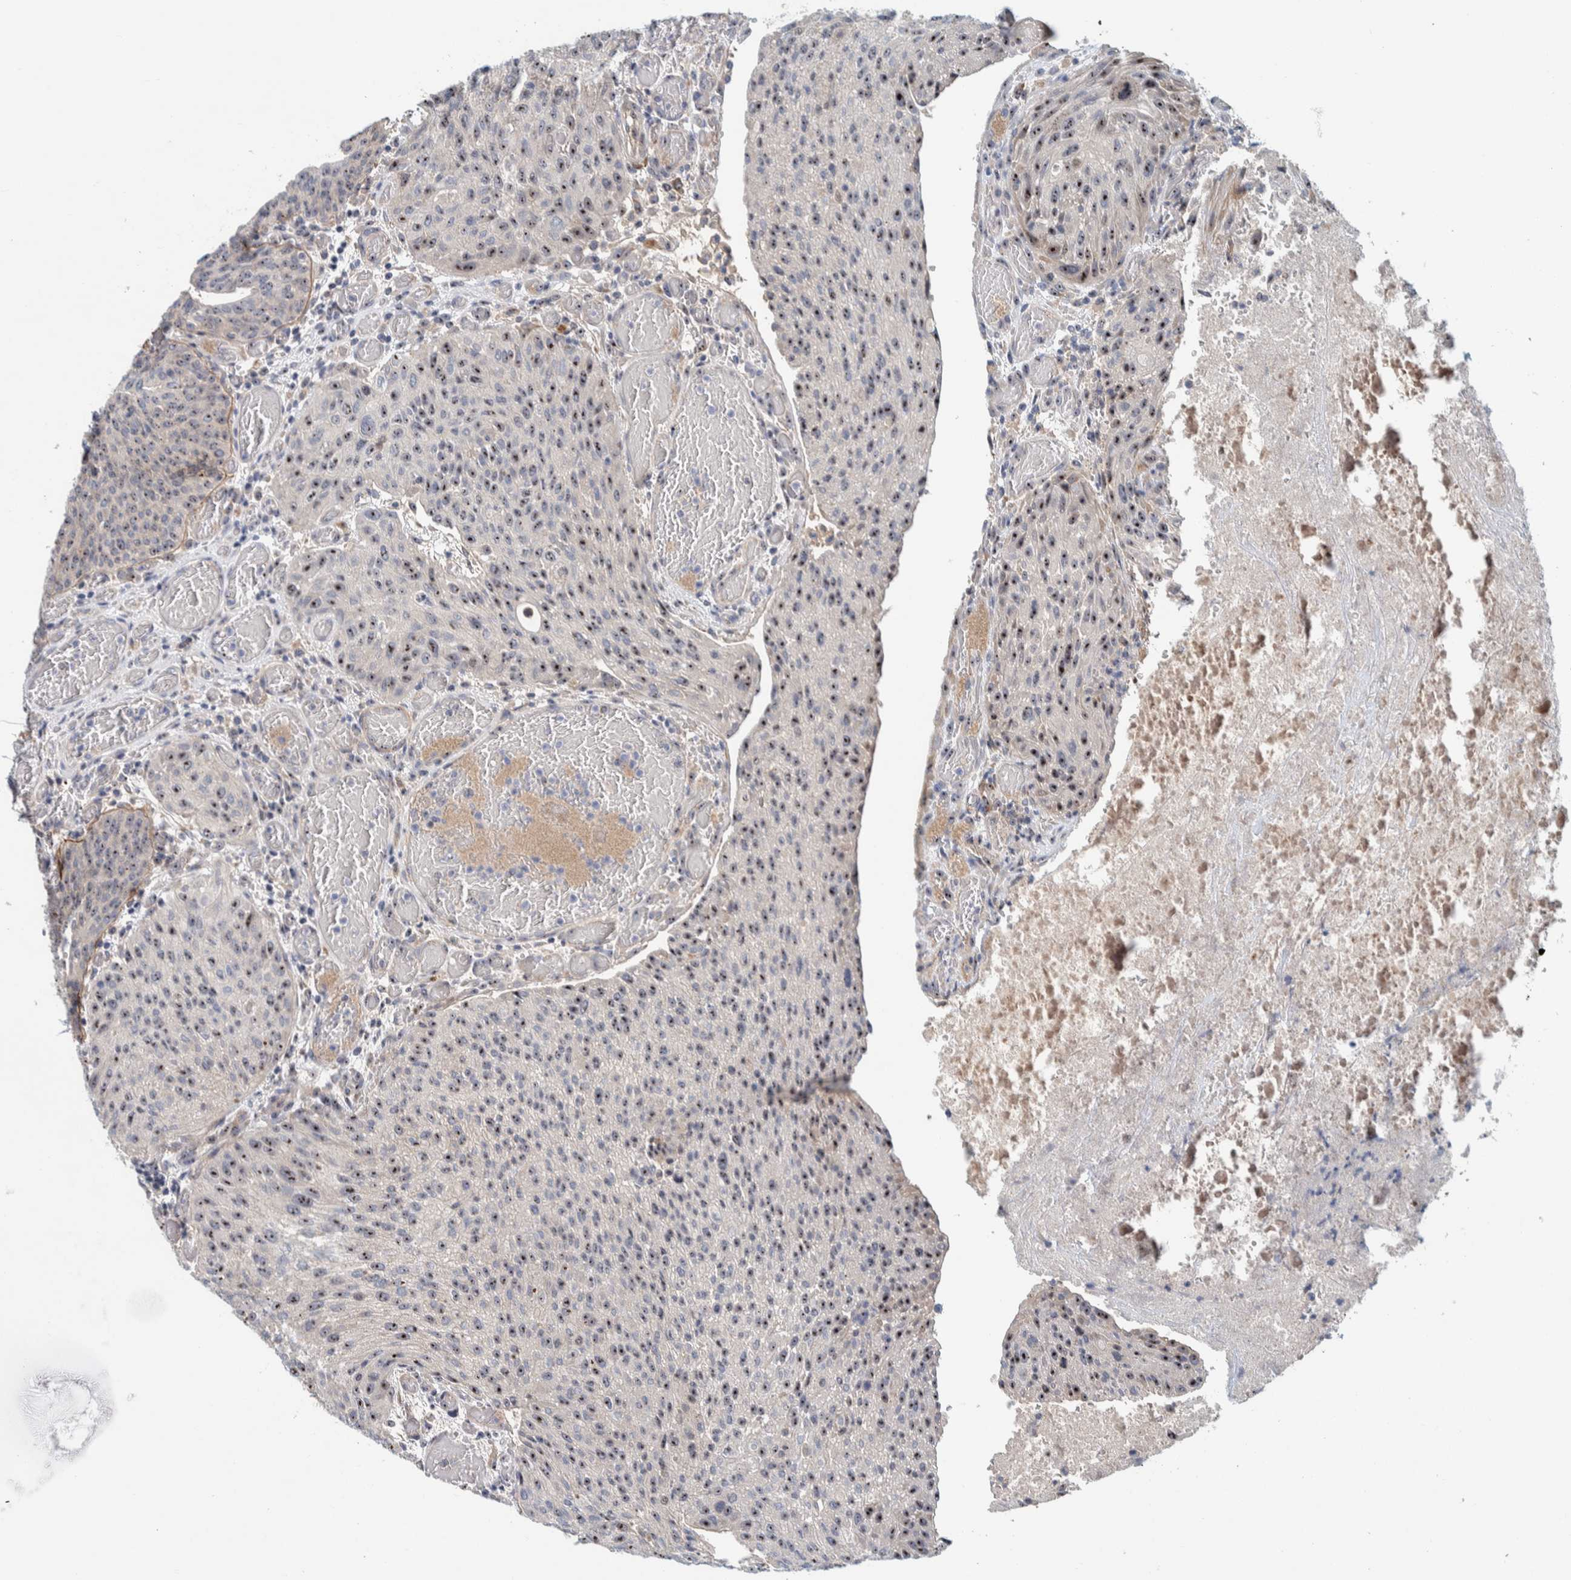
{"staining": {"intensity": "moderate", "quantity": ">75%", "location": "nuclear"}, "tissue": "urothelial cancer", "cell_type": "Tumor cells", "image_type": "cancer", "snomed": [{"axis": "morphology", "description": "Urothelial carcinoma, Low grade"}, {"axis": "morphology", "description": "Urothelial carcinoma, High grade"}, {"axis": "topography", "description": "Urinary bladder"}], "caption": "An image showing moderate nuclear staining in approximately >75% of tumor cells in urothelial cancer, as visualized by brown immunohistochemical staining.", "gene": "NOL11", "patient": {"sex": "male", "age": 35}}